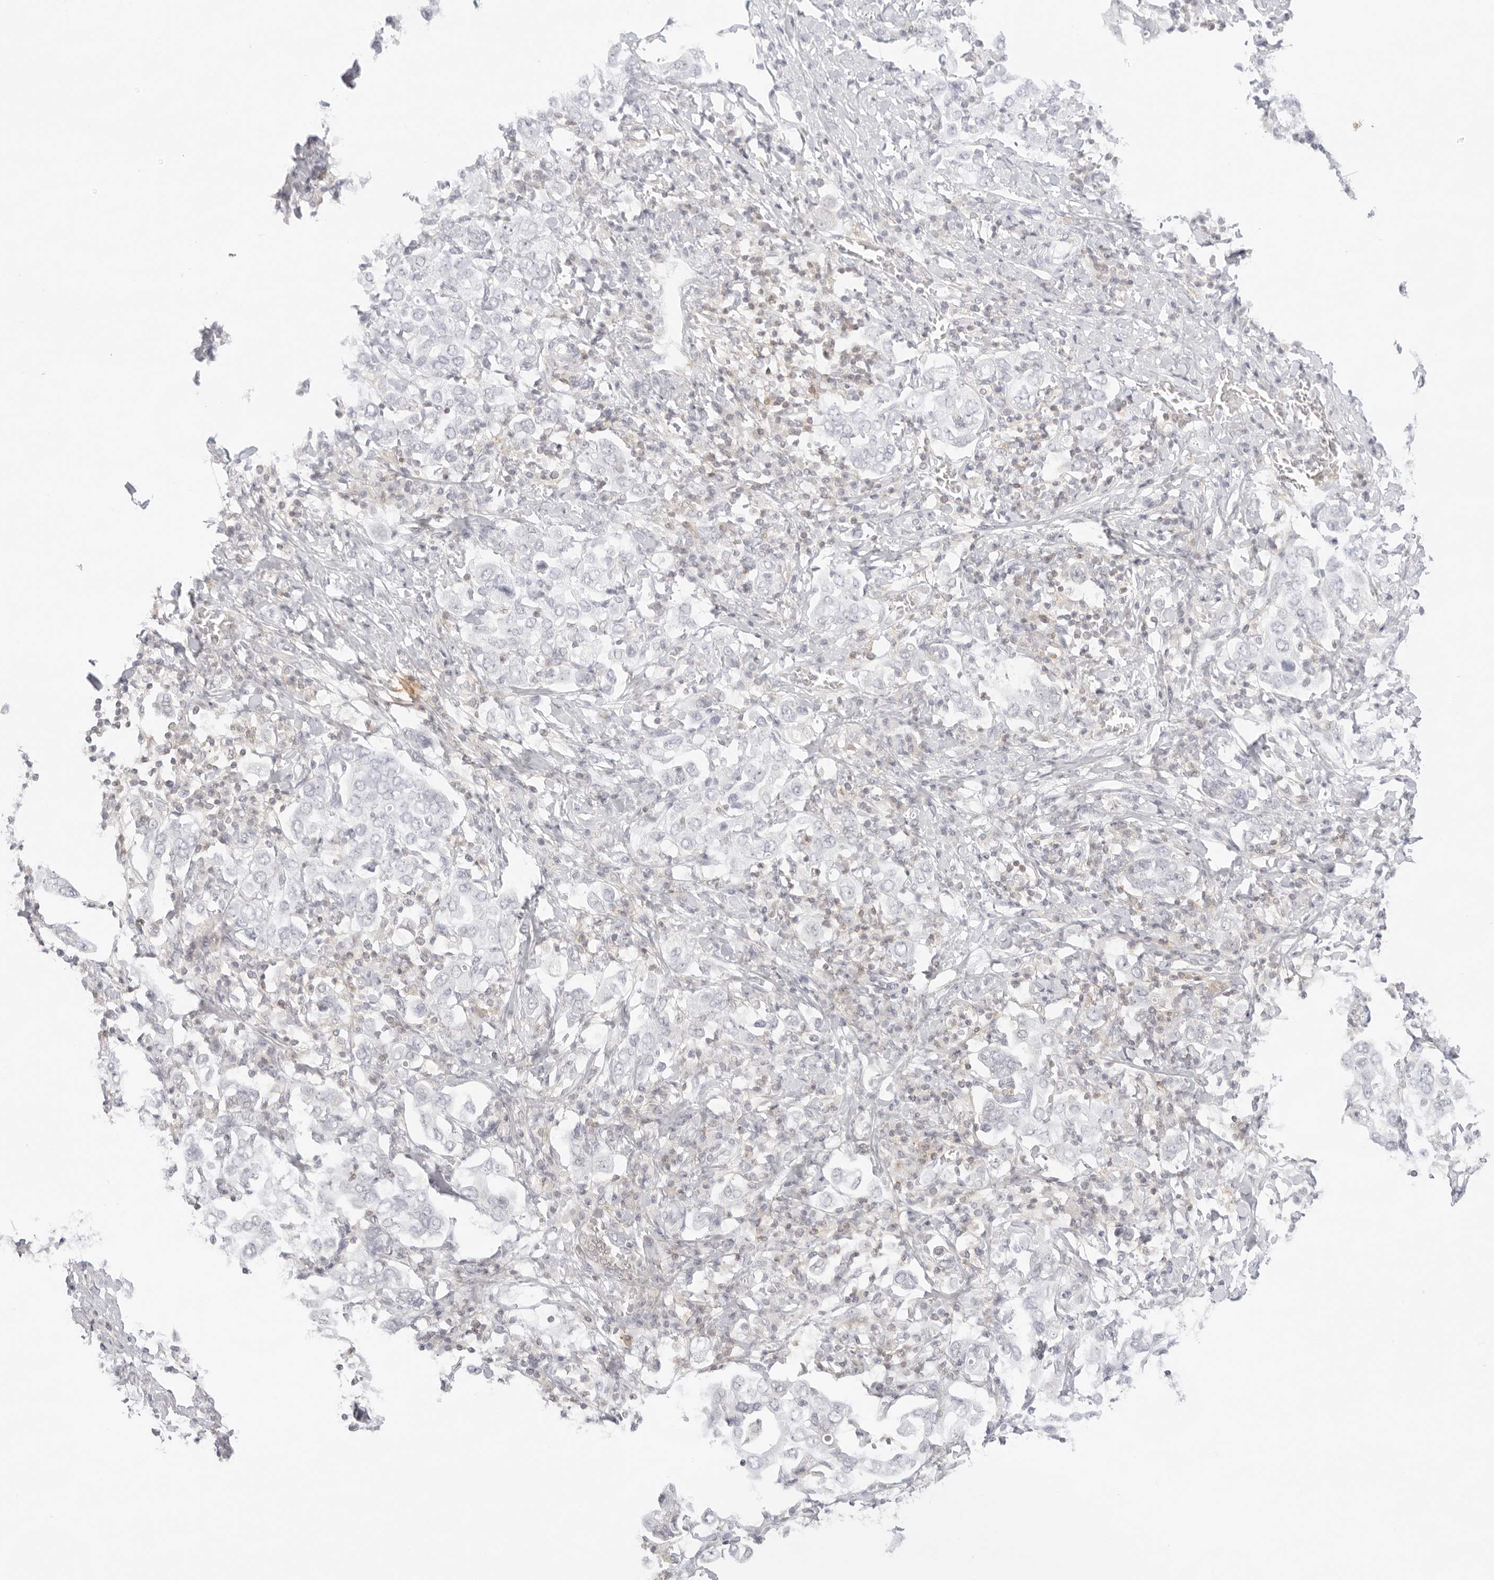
{"staining": {"intensity": "negative", "quantity": "none", "location": "none"}, "tissue": "stomach cancer", "cell_type": "Tumor cells", "image_type": "cancer", "snomed": [{"axis": "morphology", "description": "Adenocarcinoma, NOS"}, {"axis": "topography", "description": "Stomach, upper"}], "caption": "DAB (3,3'-diaminobenzidine) immunohistochemical staining of human stomach adenocarcinoma reveals no significant positivity in tumor cells.", "gene": "TNFRSF14", "patient": {"sex": "male", "age": 62}}